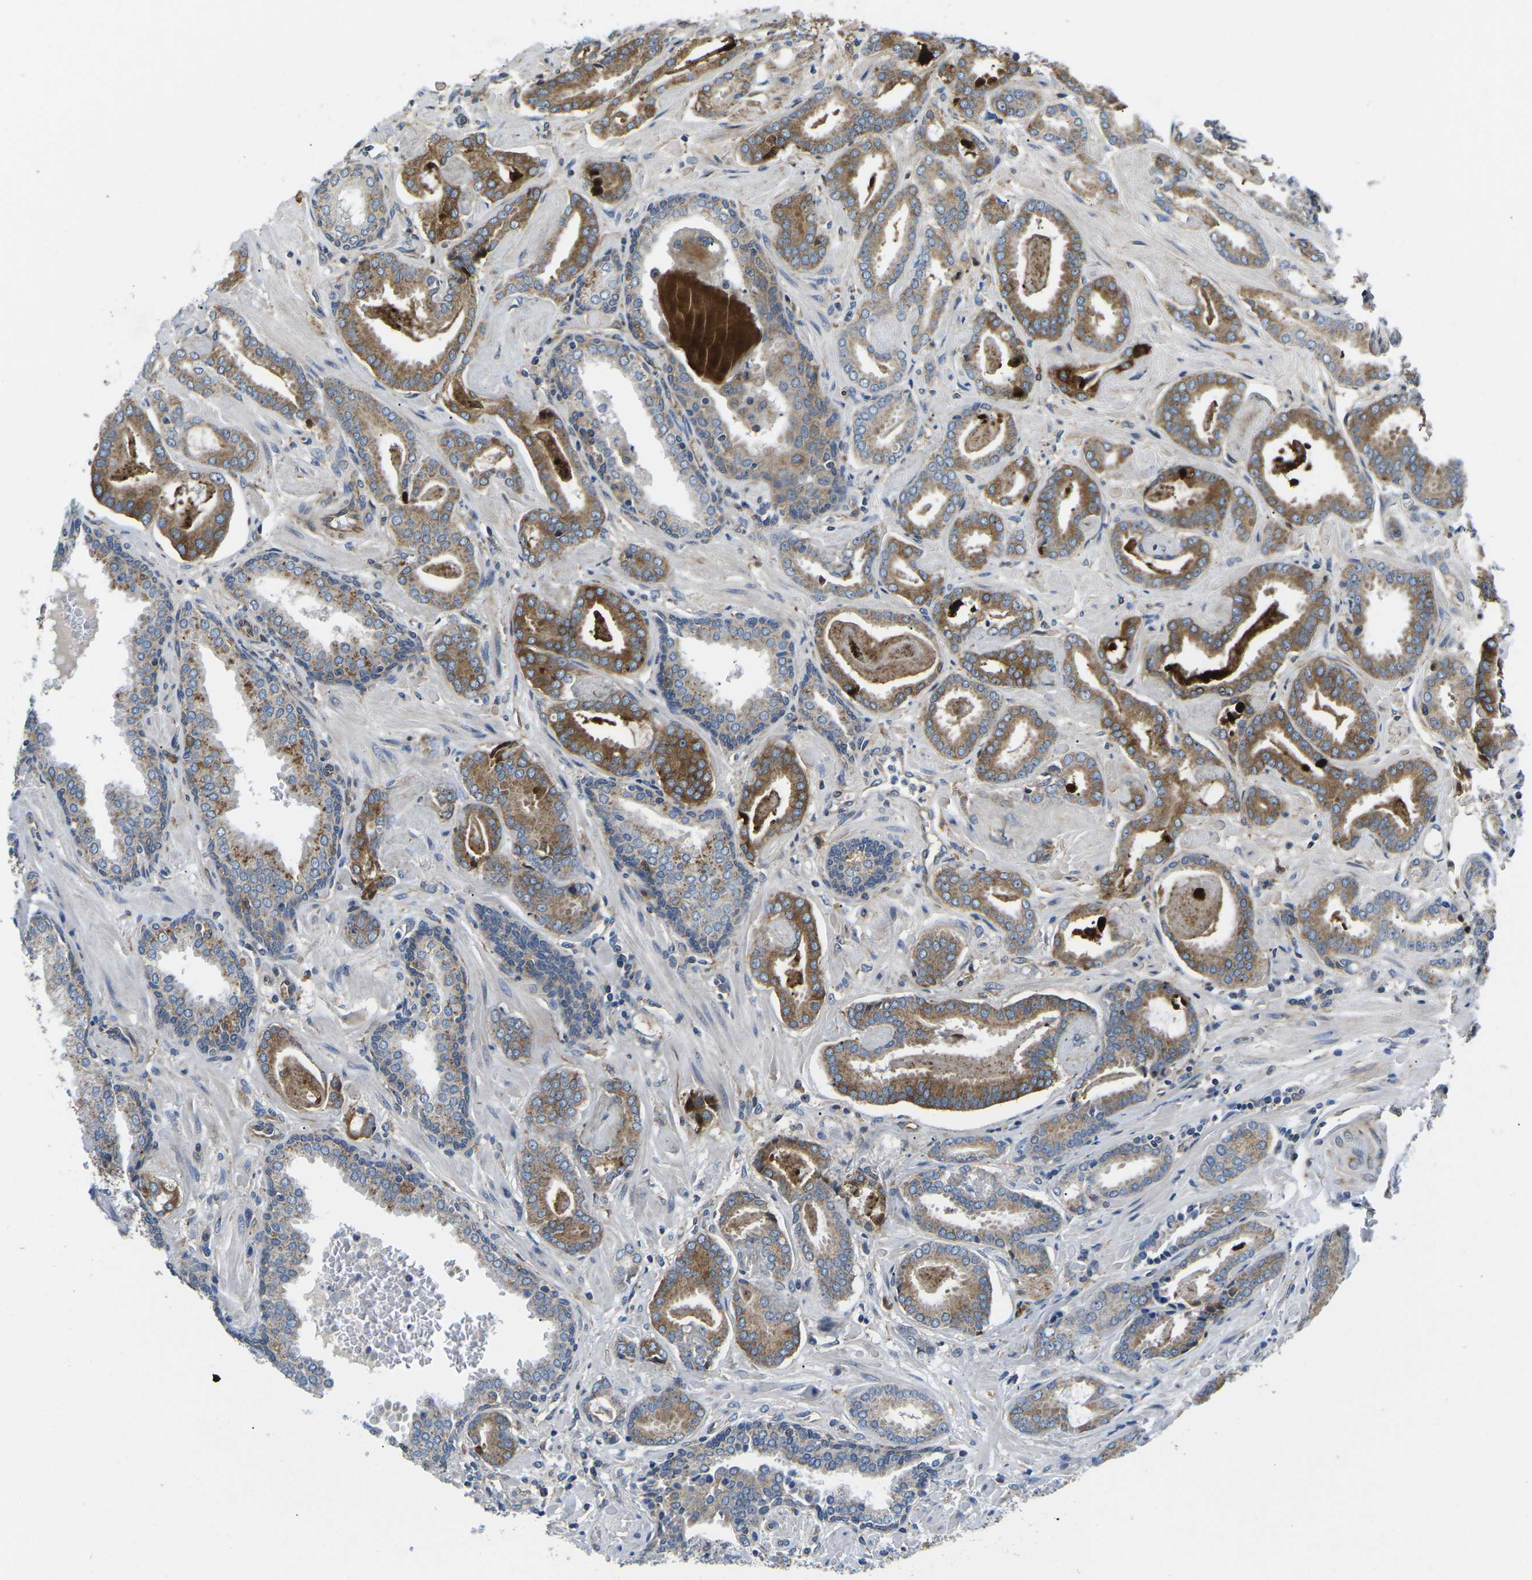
{"staining": {"intensity": "moderate", "quantity": ">75%", "location": "cytoplasmic/membranous"}, "tissue": "prostate cancer", "cell_type": "Tumor cells", "image_type": "cancer", "snomed": [{"axis": "morphology", "description": "Adenocarcinoma, Low grade"}, {"axis": "topography", "description": "Prostate"}], "caption": "Moderate cytoplasmic/membranous staining for a protein is seen in approximately >75% of tumor cells of prostate cancer (low-grade adenocarcinoma) using immunohistochemistry.", "gene": "TMEFF2", "patient": {"sex": "male", "age": 53}}